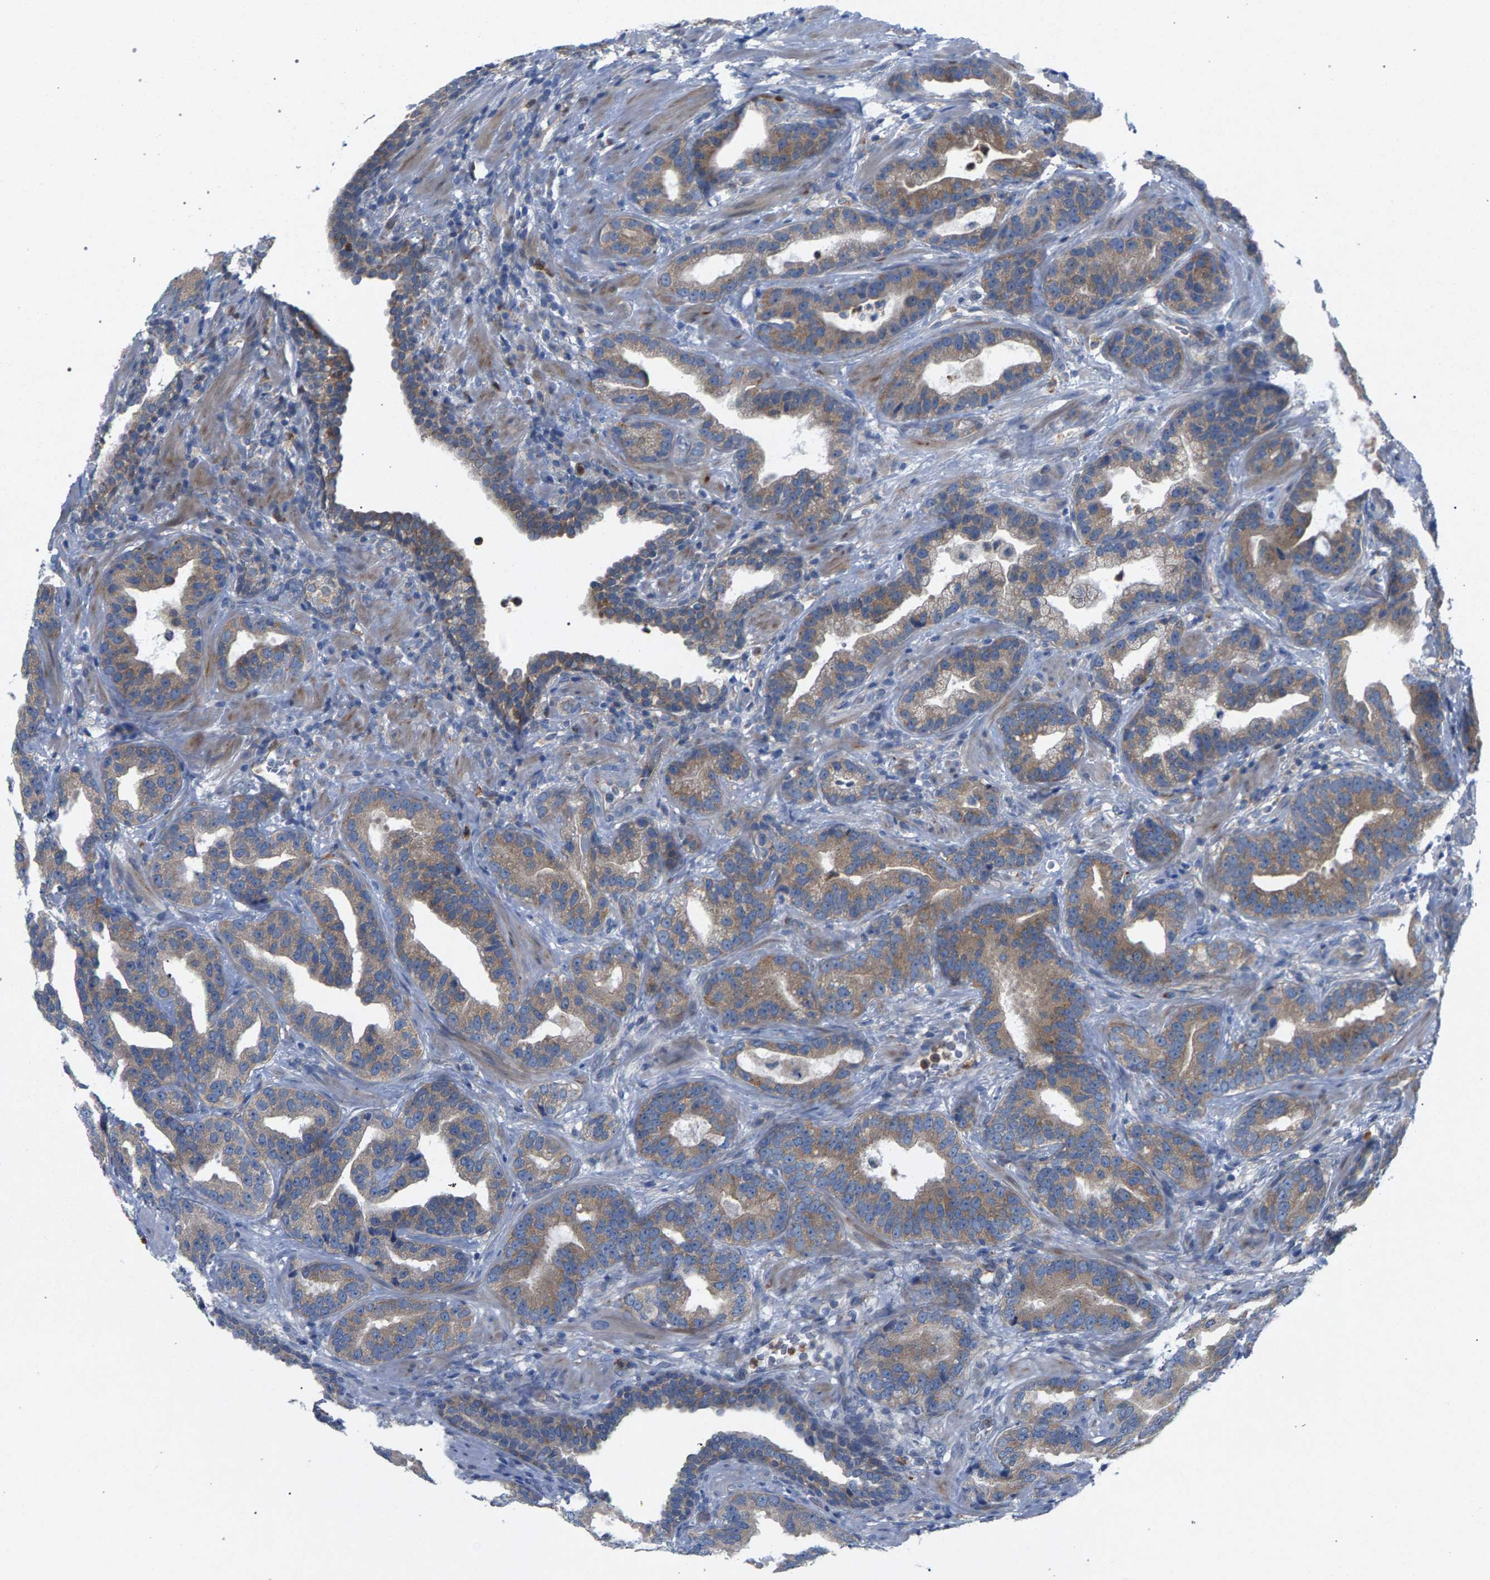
{"staining": {"intensity": "moderate", "quantity": ">75%", "location": "cytoplasmic/membranous"}, "tissue": "prostate cancer", "cell_type": "Tumor cells", "image_type": "cancer", "snomed": [{"axis": "morphology", "description": "Adenocarcinoma, Low grade"}, {"axis": "topography", "description": "Prostate"}], "caption": "Low-grade adenocarcinoma (prostate) was stained to show a protein in brown. There is medium levels of moderate cytoplasmic/membranous staining in about >75% of tumor cells.", "gene": "MAMDC2", "patient": {"sex": "male", "age": 59}}